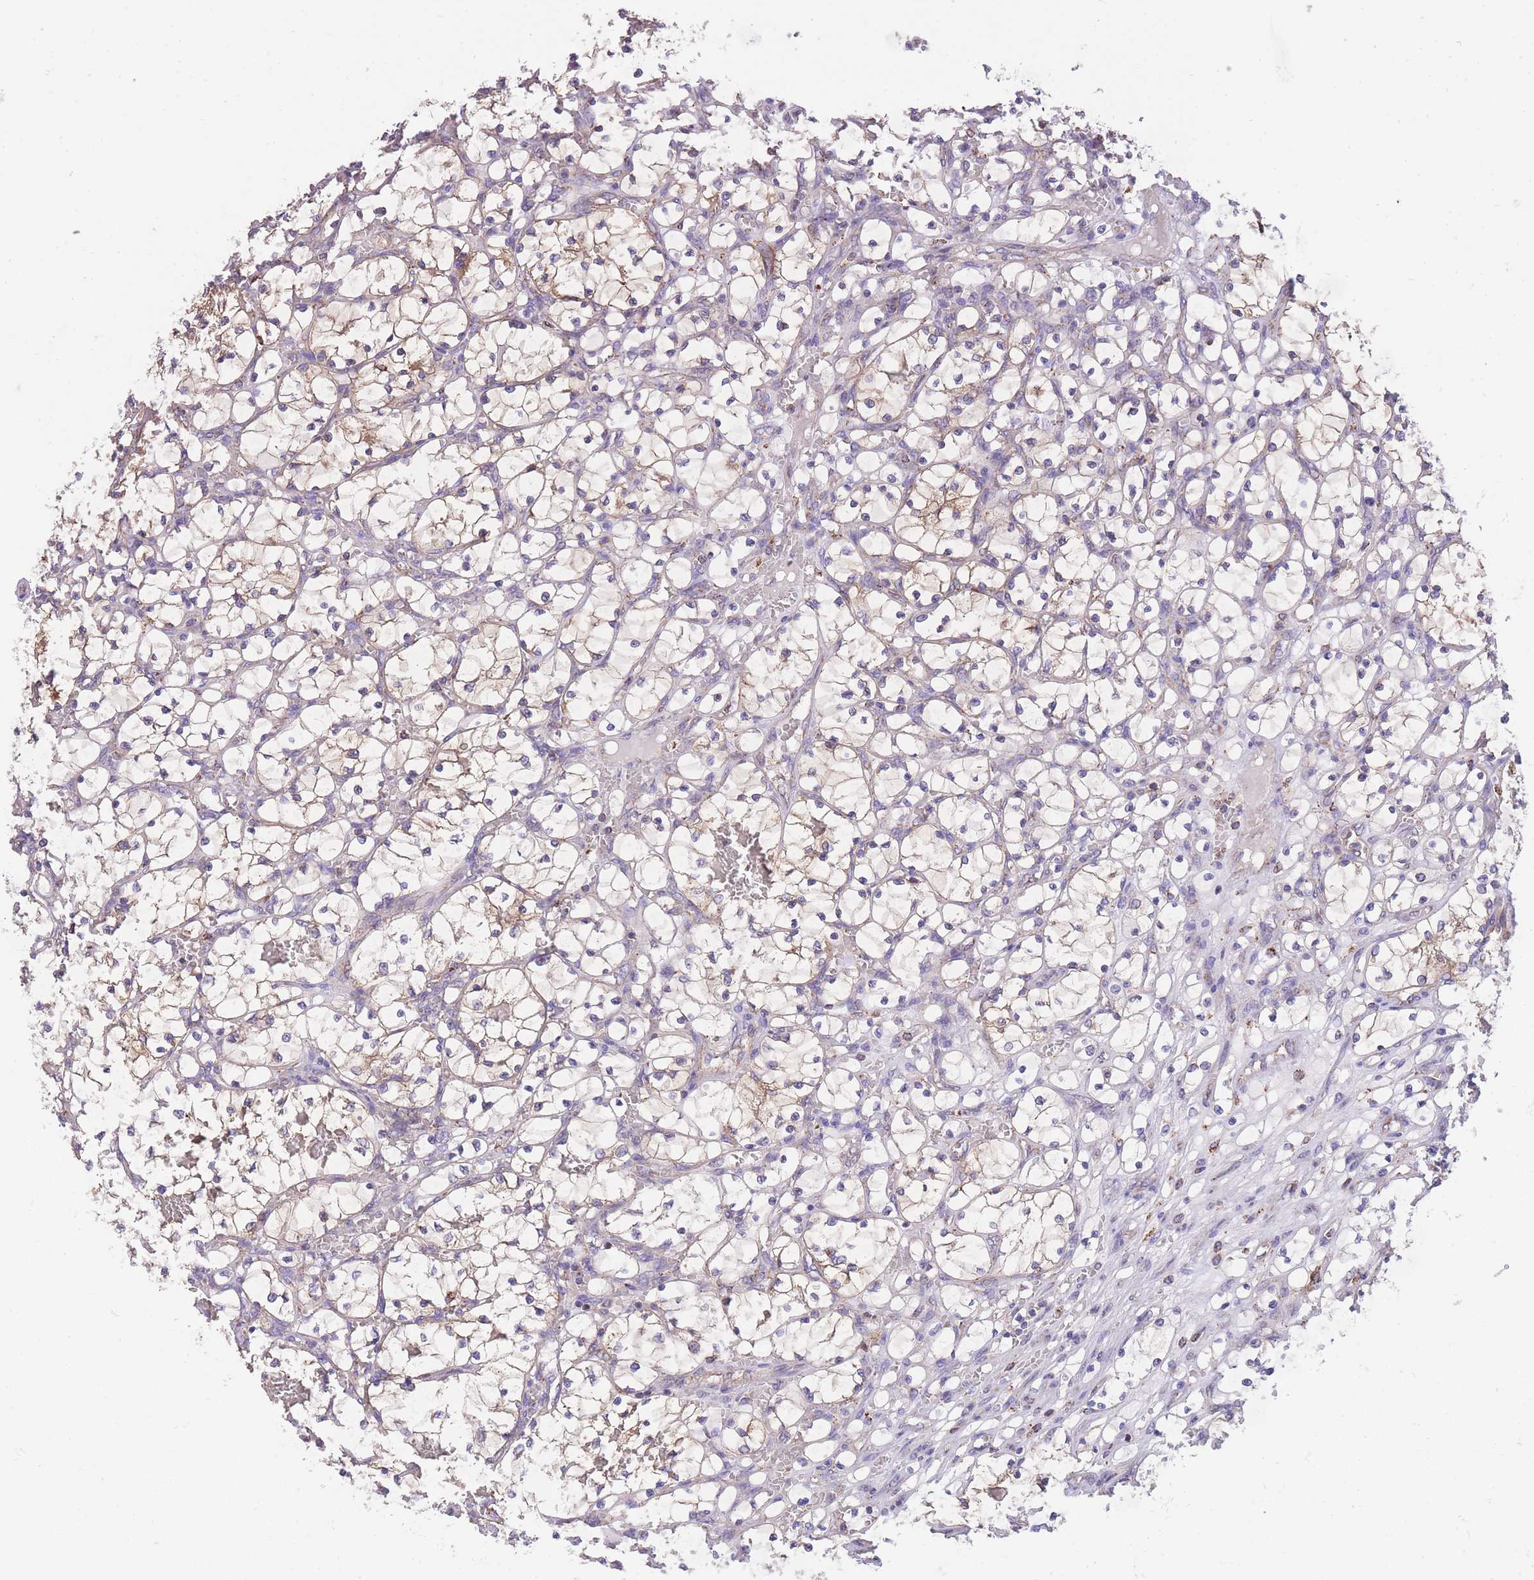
{"staining": {"intensity": "negative", "quantity": "none", "location": "none"}, "tissue": "renal cancer", "cell_type": "Tumor cells", "image_type": "cancer", "snomed": [{"axis": "morphology", "description": "Adenocarcinoma, NOS"}, {"axis": "topography", "description": "Kidney"}], "caption": "This image is of renal adenocarcinoma stained with immunohistochemistry to label a protein in brown with the nuclei are counter-stained blue. There is no expression in tumor cells. (Brightfield microscopy of DAB IHC at high magnification).", "gene": "ST3GAL3", "patient": {"sex": "female", "age": 69}}